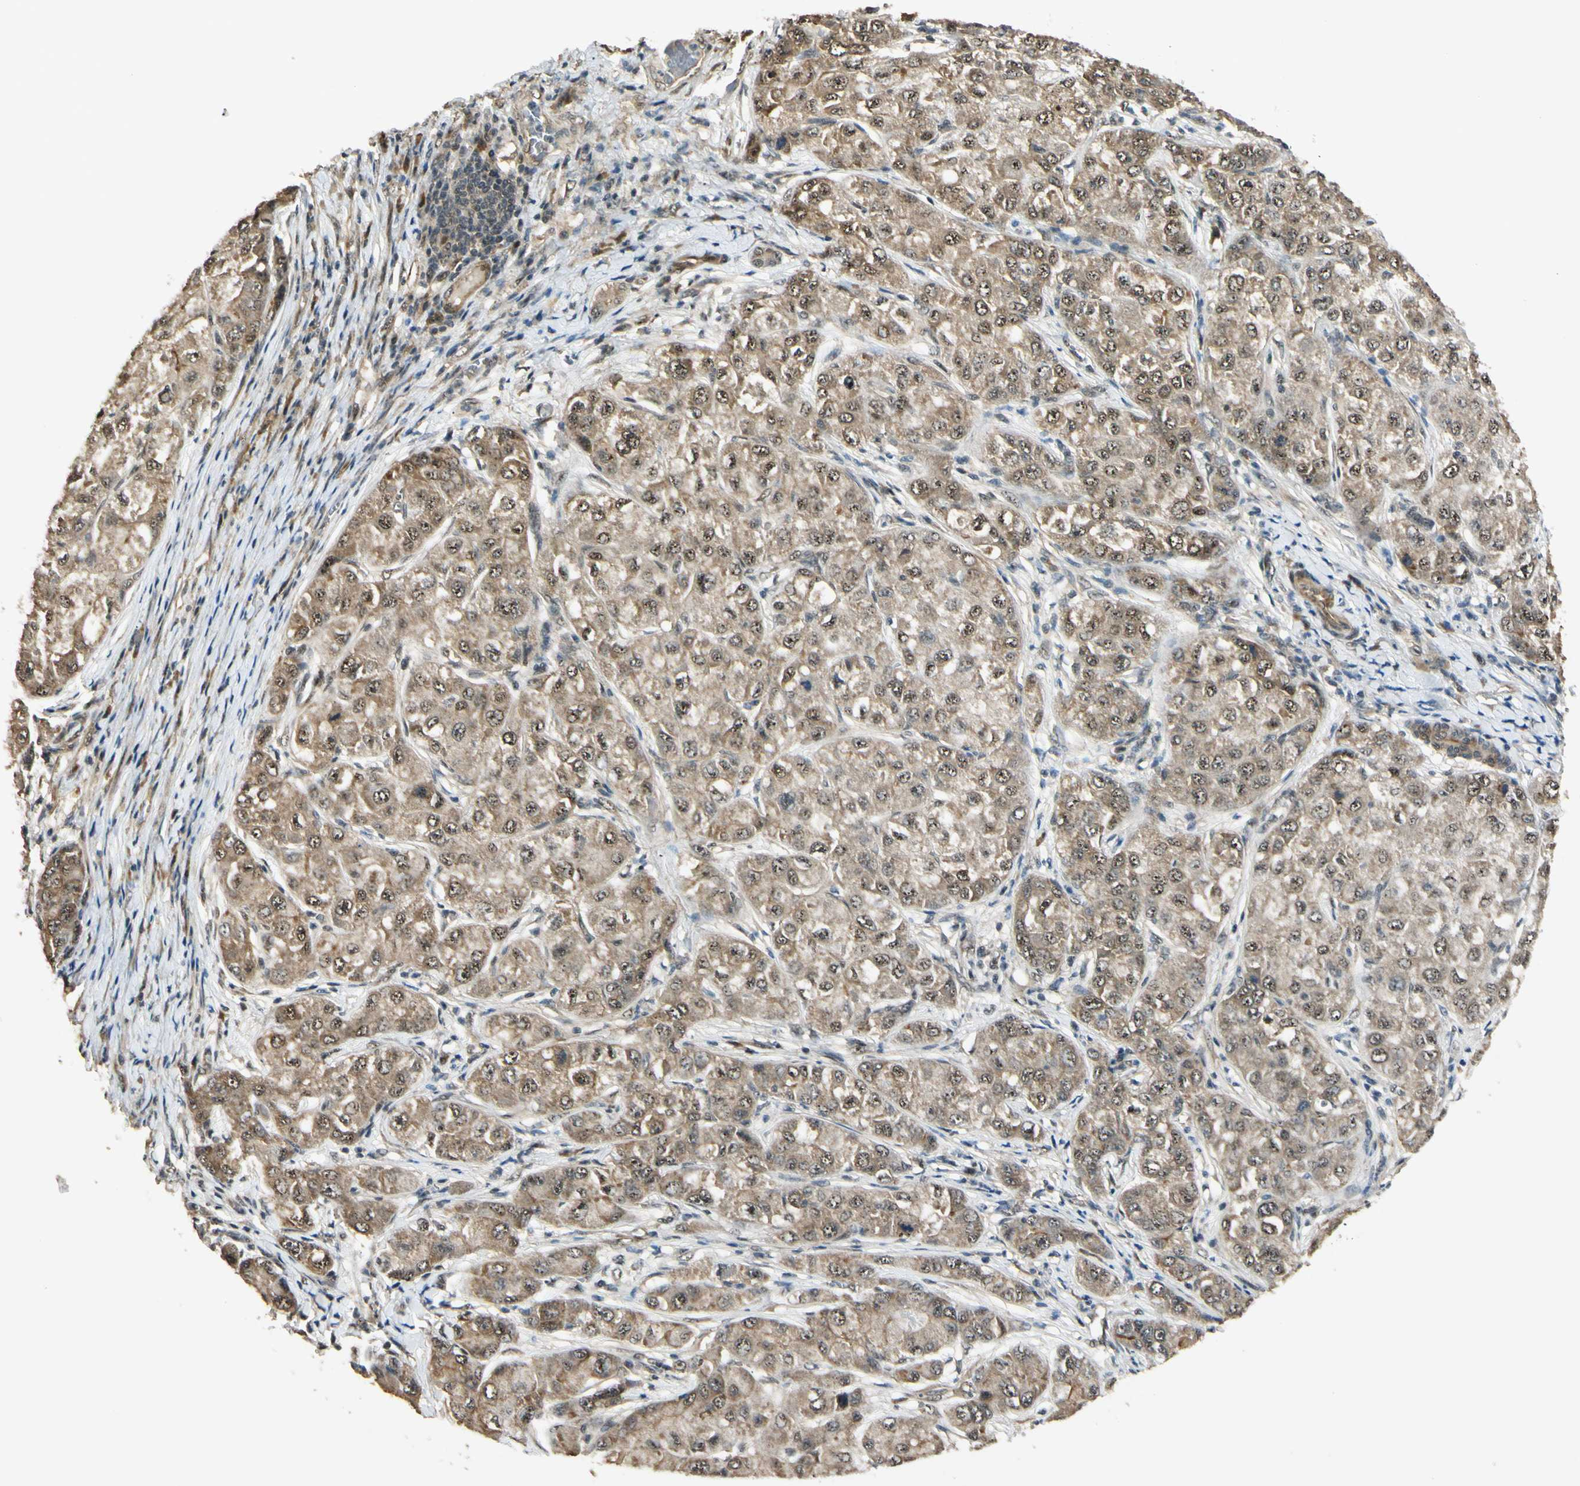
{"staining": {"intensity": "moderate", "quantity": ">75%", "location": "cytoplasmic/membranous,nuclear"}, "tissue": "liver cancer", "cell_type": "Tumor cells", "image_type": "cancer", "snomed": [{"axis": "morphology", "description": "Carcinoma, Hepatocellular, NOS"}, {"axis": "topography", "description": "Liver"}], "caption": "Immunohistochemistry staining of liver cancer (hepatocellular carcinoma), which exhibits medium levels of moderate cytoplasmic/membranous and nuclear expression in about >75% of tumor cells indicating moderate cytoplasmic/membranous and nuclear protein staining. The staining was performed using DAB (brown) for protein detection and nuclei were counterstained in hematoxylin (blue).", "gene": "MCPH1", "patient": {"sex": "male", "age": 80}}